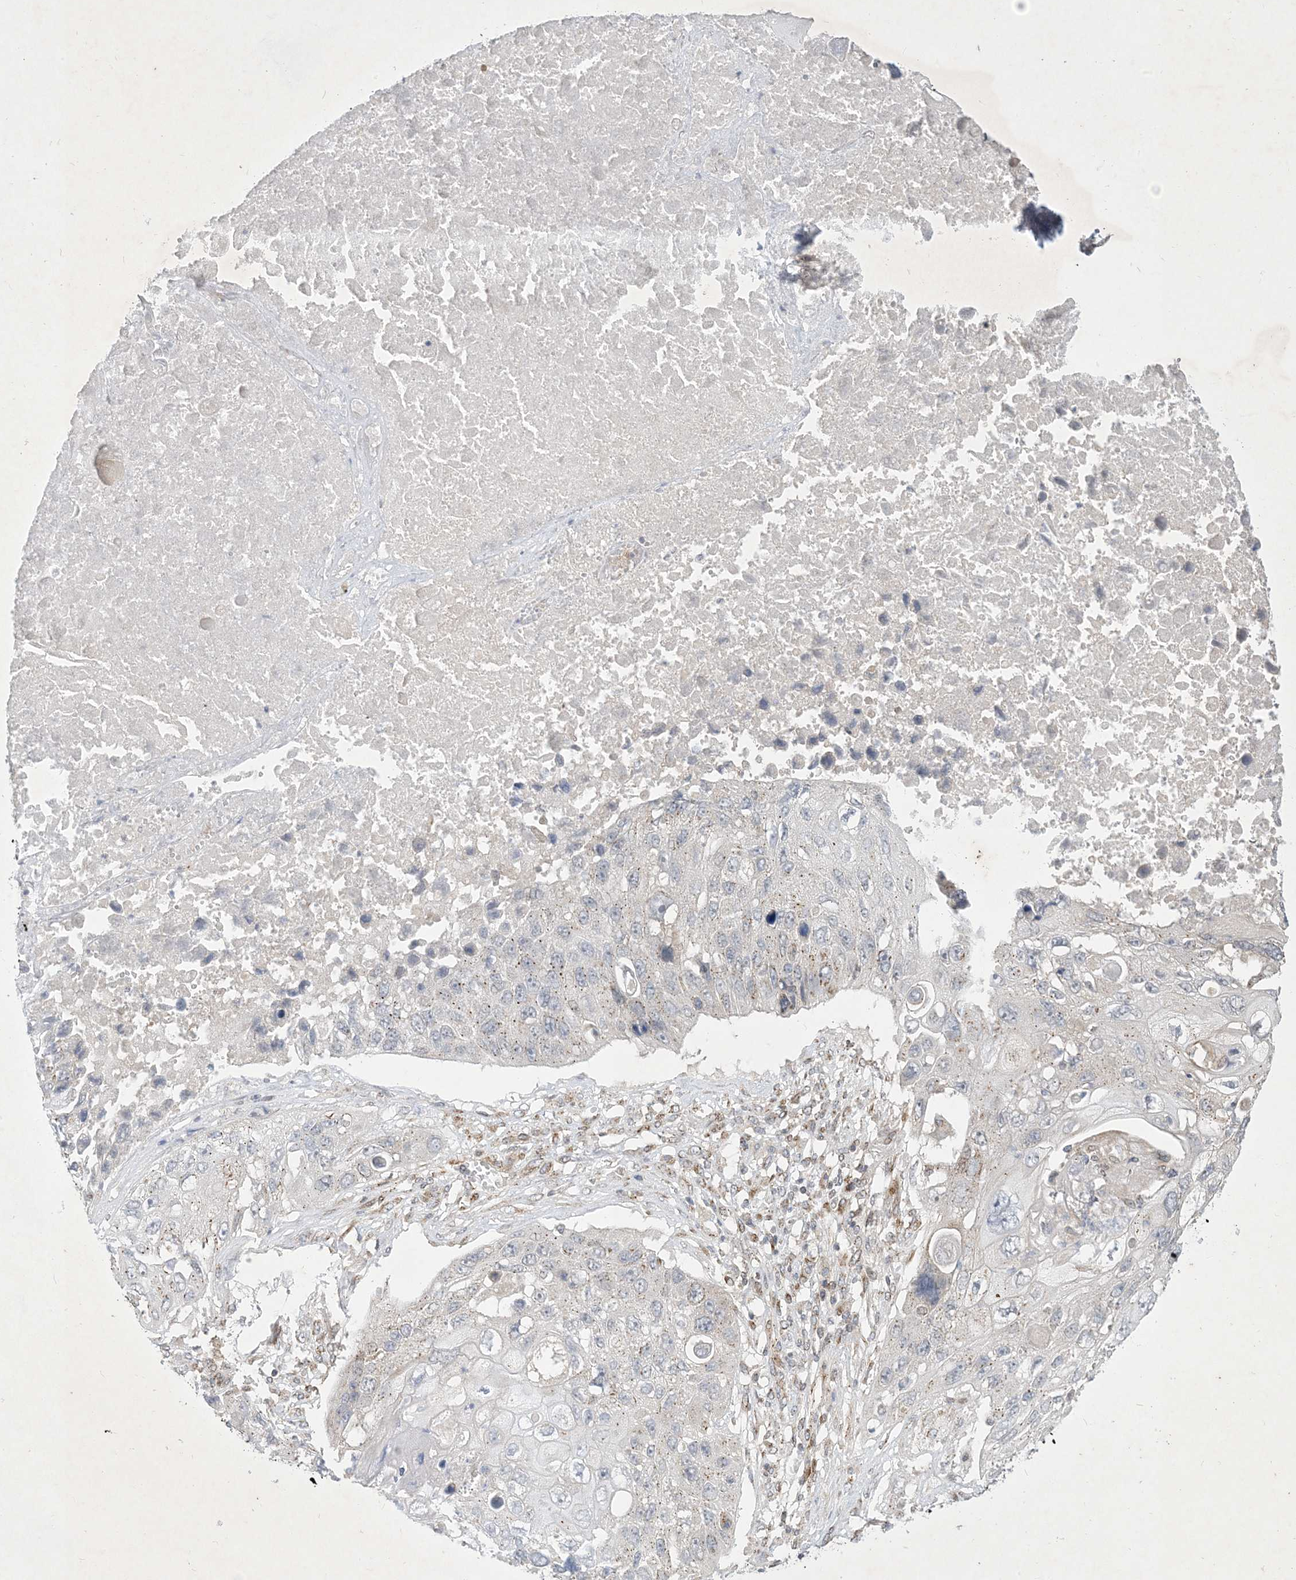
{"staining": {"intensity": "negative", "quantity": "none", "location": "none"}, "tissue": "lung cancer", "cell_type": "Tumor cells", "image_type": "cancer", "snomed": [{"axis": "morphology", "description": "Squamous cell carcinoma, NOS"}, {"axis": "topography", "description": "Lung"}], "caption": "This is an immunohistochemistry histopathology image of squamous cell carcinoma (lung). There is no expression in tumor cells.", "gene": "CCDC14", "patient": {"sex": "male", "age": 61}}